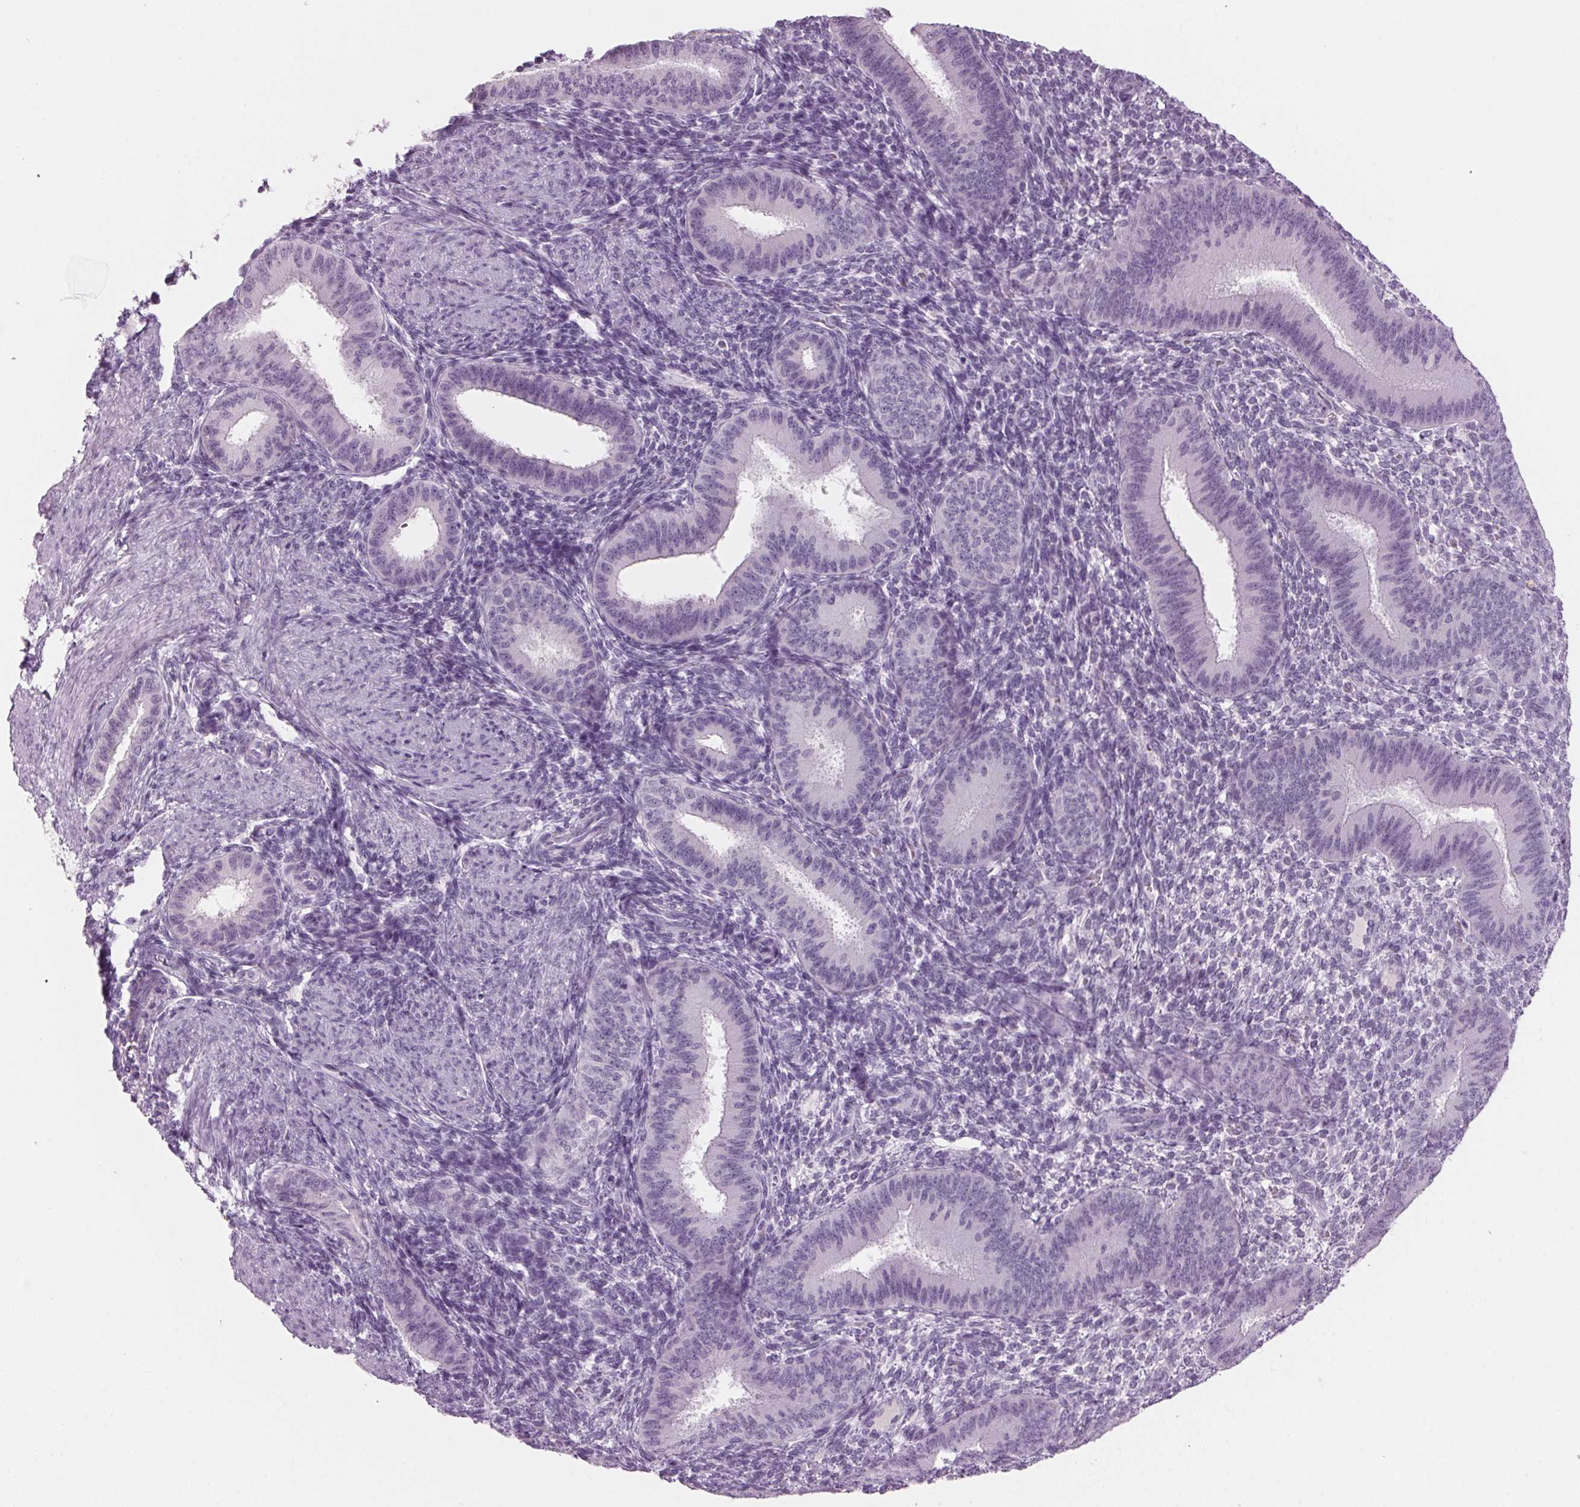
{"staining": {"intensity": "negative", "quantity": "none", "location": "none"}, "tissue": "endometrium", "cell_type": "Cells in endometrial stroma", "image_type": "normal", "snomed": [{"axis": "morphology", "description": "Normal tissue, NOS"}, {"axis": "topography", "description": "Endometrium"}], "caption": "Micrograph shows no significant protein positivity in cells in endometrial stroma of normal endometrium.", "gene": "ADAM20", "patient": {"sex": "female", "age": 39}}